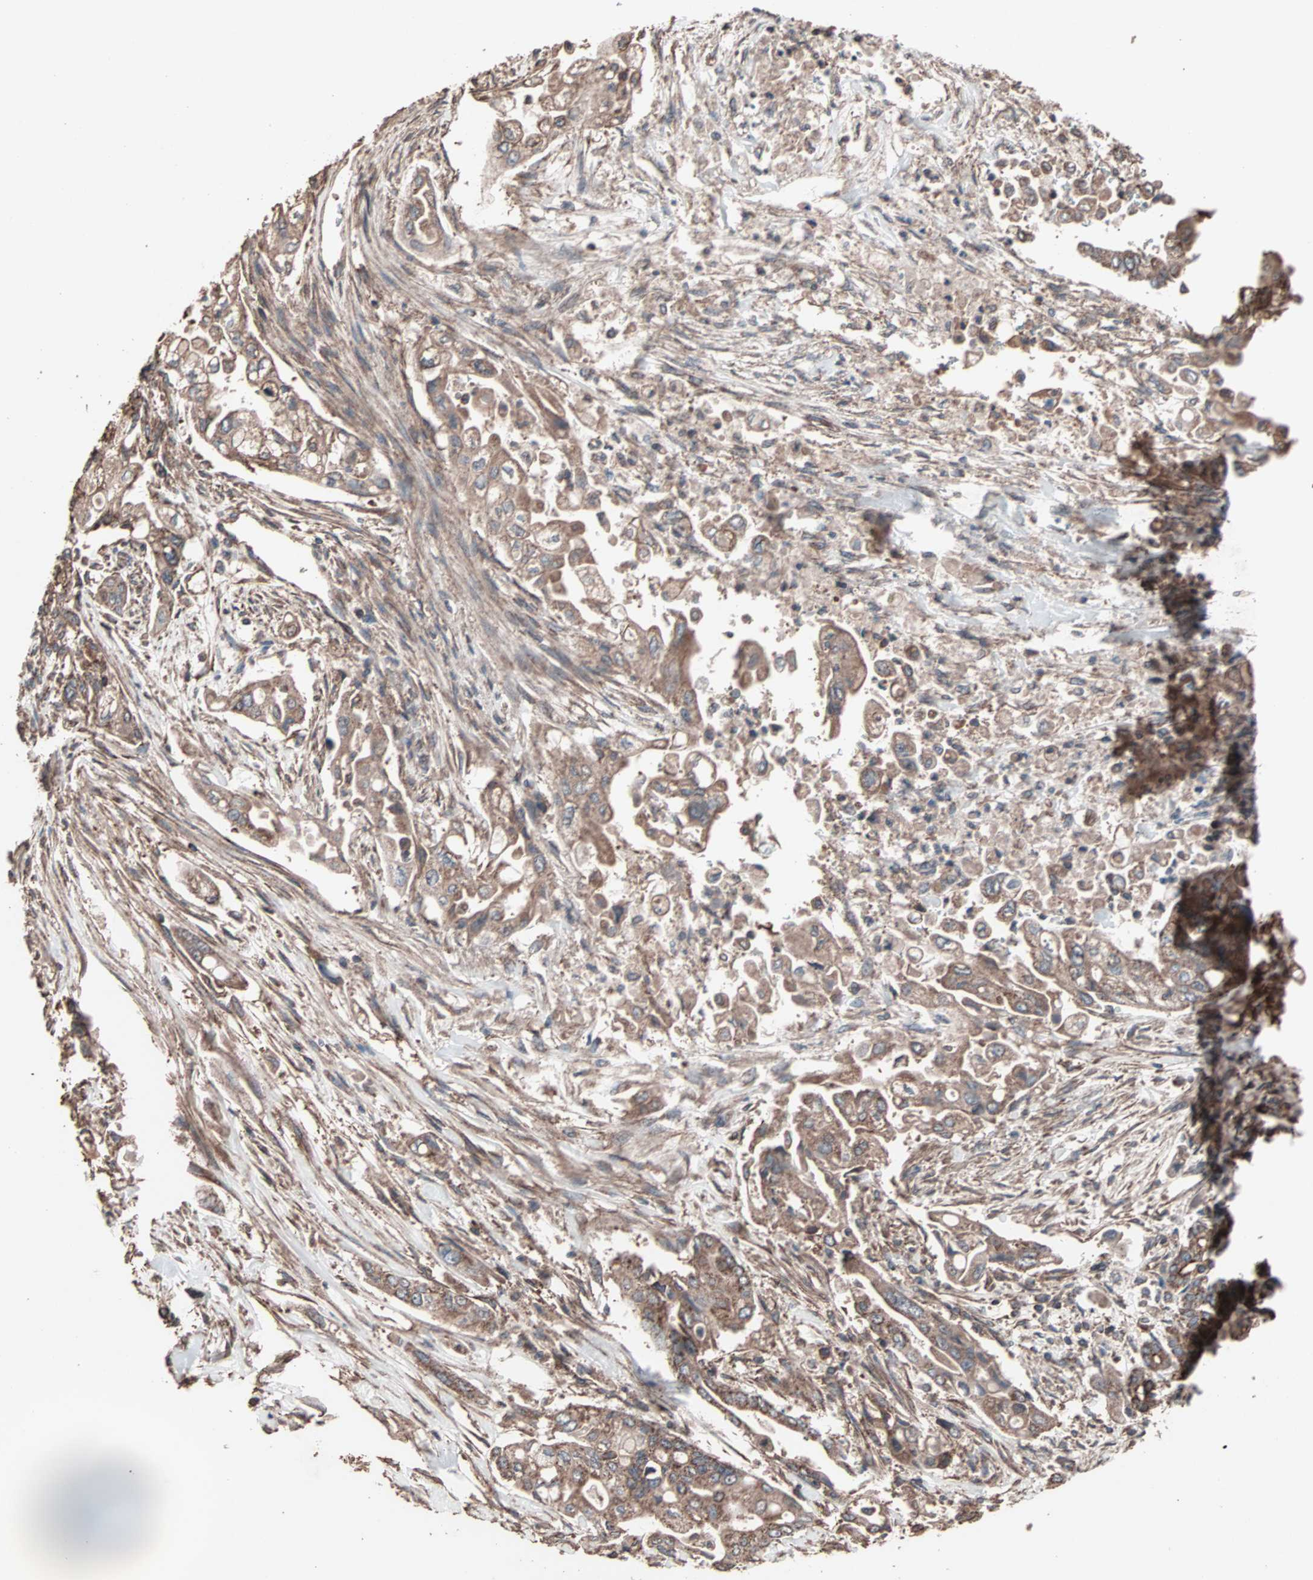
{"staining": {"intensity": "moderate", "quantity": ">75%", "location": "cytoplasmic/membranous"}, "tissue": "pancreatic cancer", "cell_type": "Tumor cells", "image_type": "cancer", "snomed": [{"axis": "morphology", "description": "Normal tissue, NOS"}, {"axis": "topography", "description": "Pancreas"}], "caption": "Tumor cells reveal medium levels of moderate cytoplasmic/membranous expression in about >75% of cells in pancreatic cancer. (Brightfield microscopy of DAB IHC at high magnification).", "gene": "MRPL2", "patient": {"sex": "male", "age": 42}}